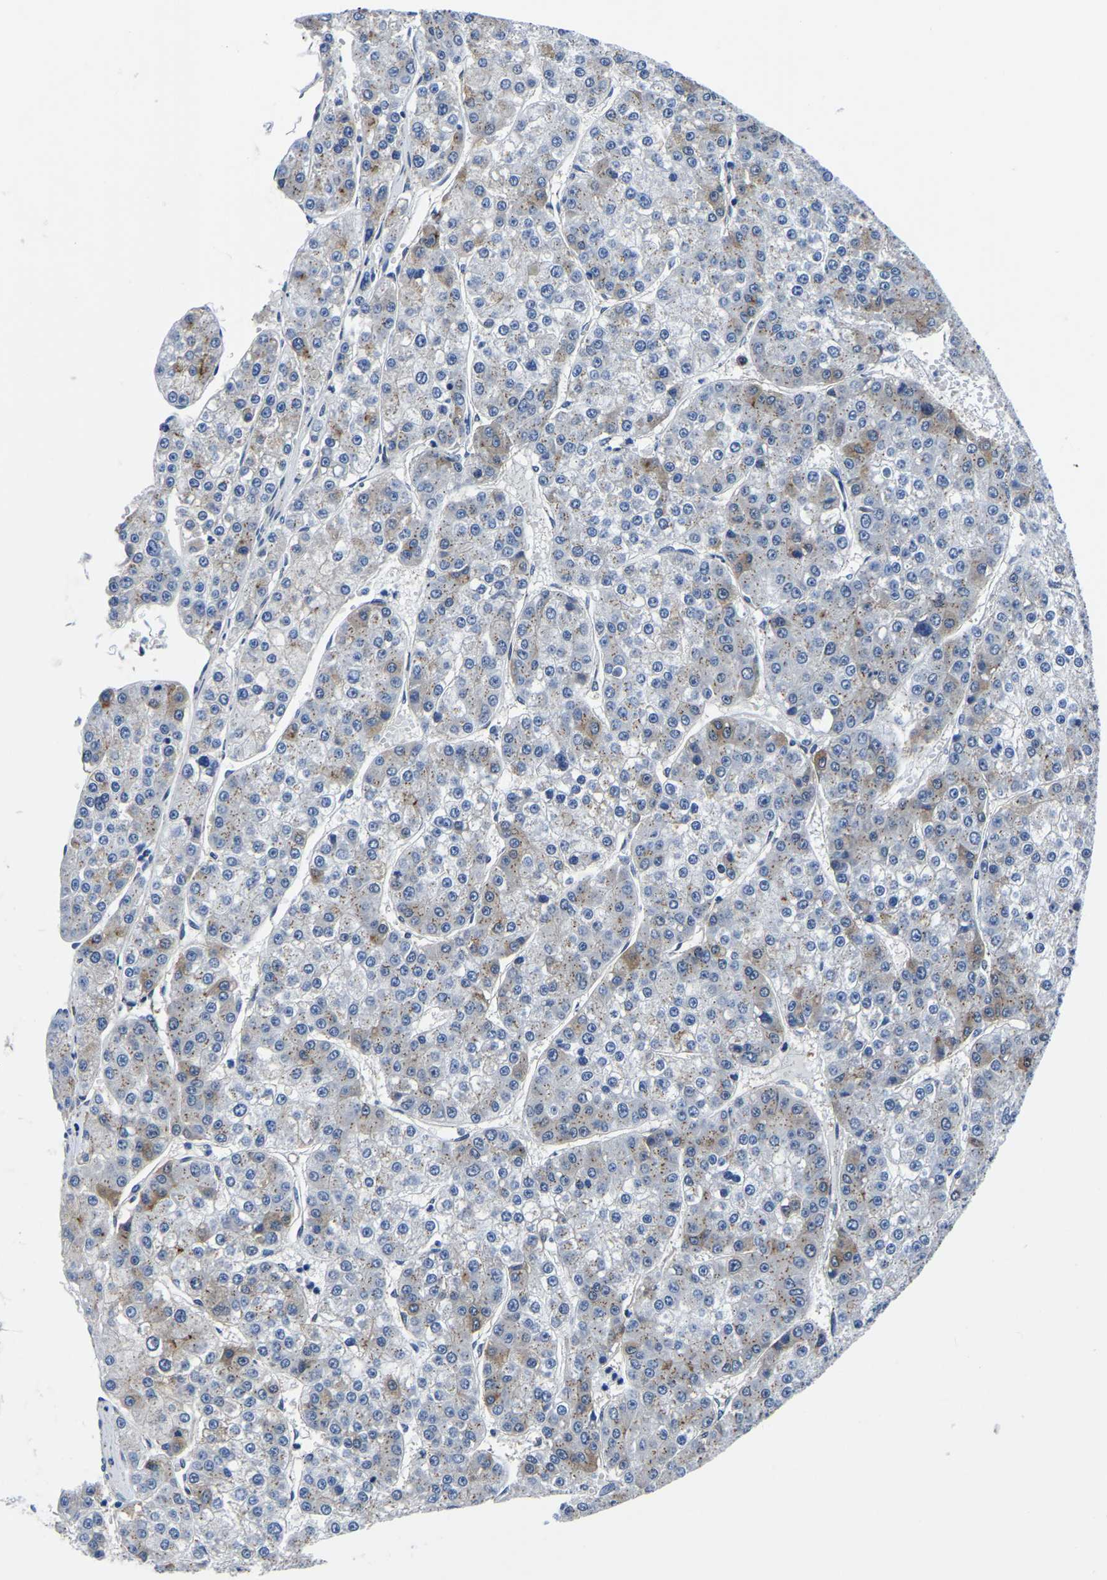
{"staining": {"intensity": "weak", "quantity": "<25%", "location": "cytoplasmic/membranous"}, "tissue": "liver cancer", "cell_type": "Tumor cells", "image_type": "cancer", "snomed": [{"axis": "morphology", "description": "Carcinoma, Hepatocellular, NOS"}, {"axis": "topography", "description": "Liver"}], "caption": "Tumor cells show no significant protein staining in liver cancer (hepatocellular carcinoma).", "gene": "TFG", "patient": {"sex": "female", "age": 73}}